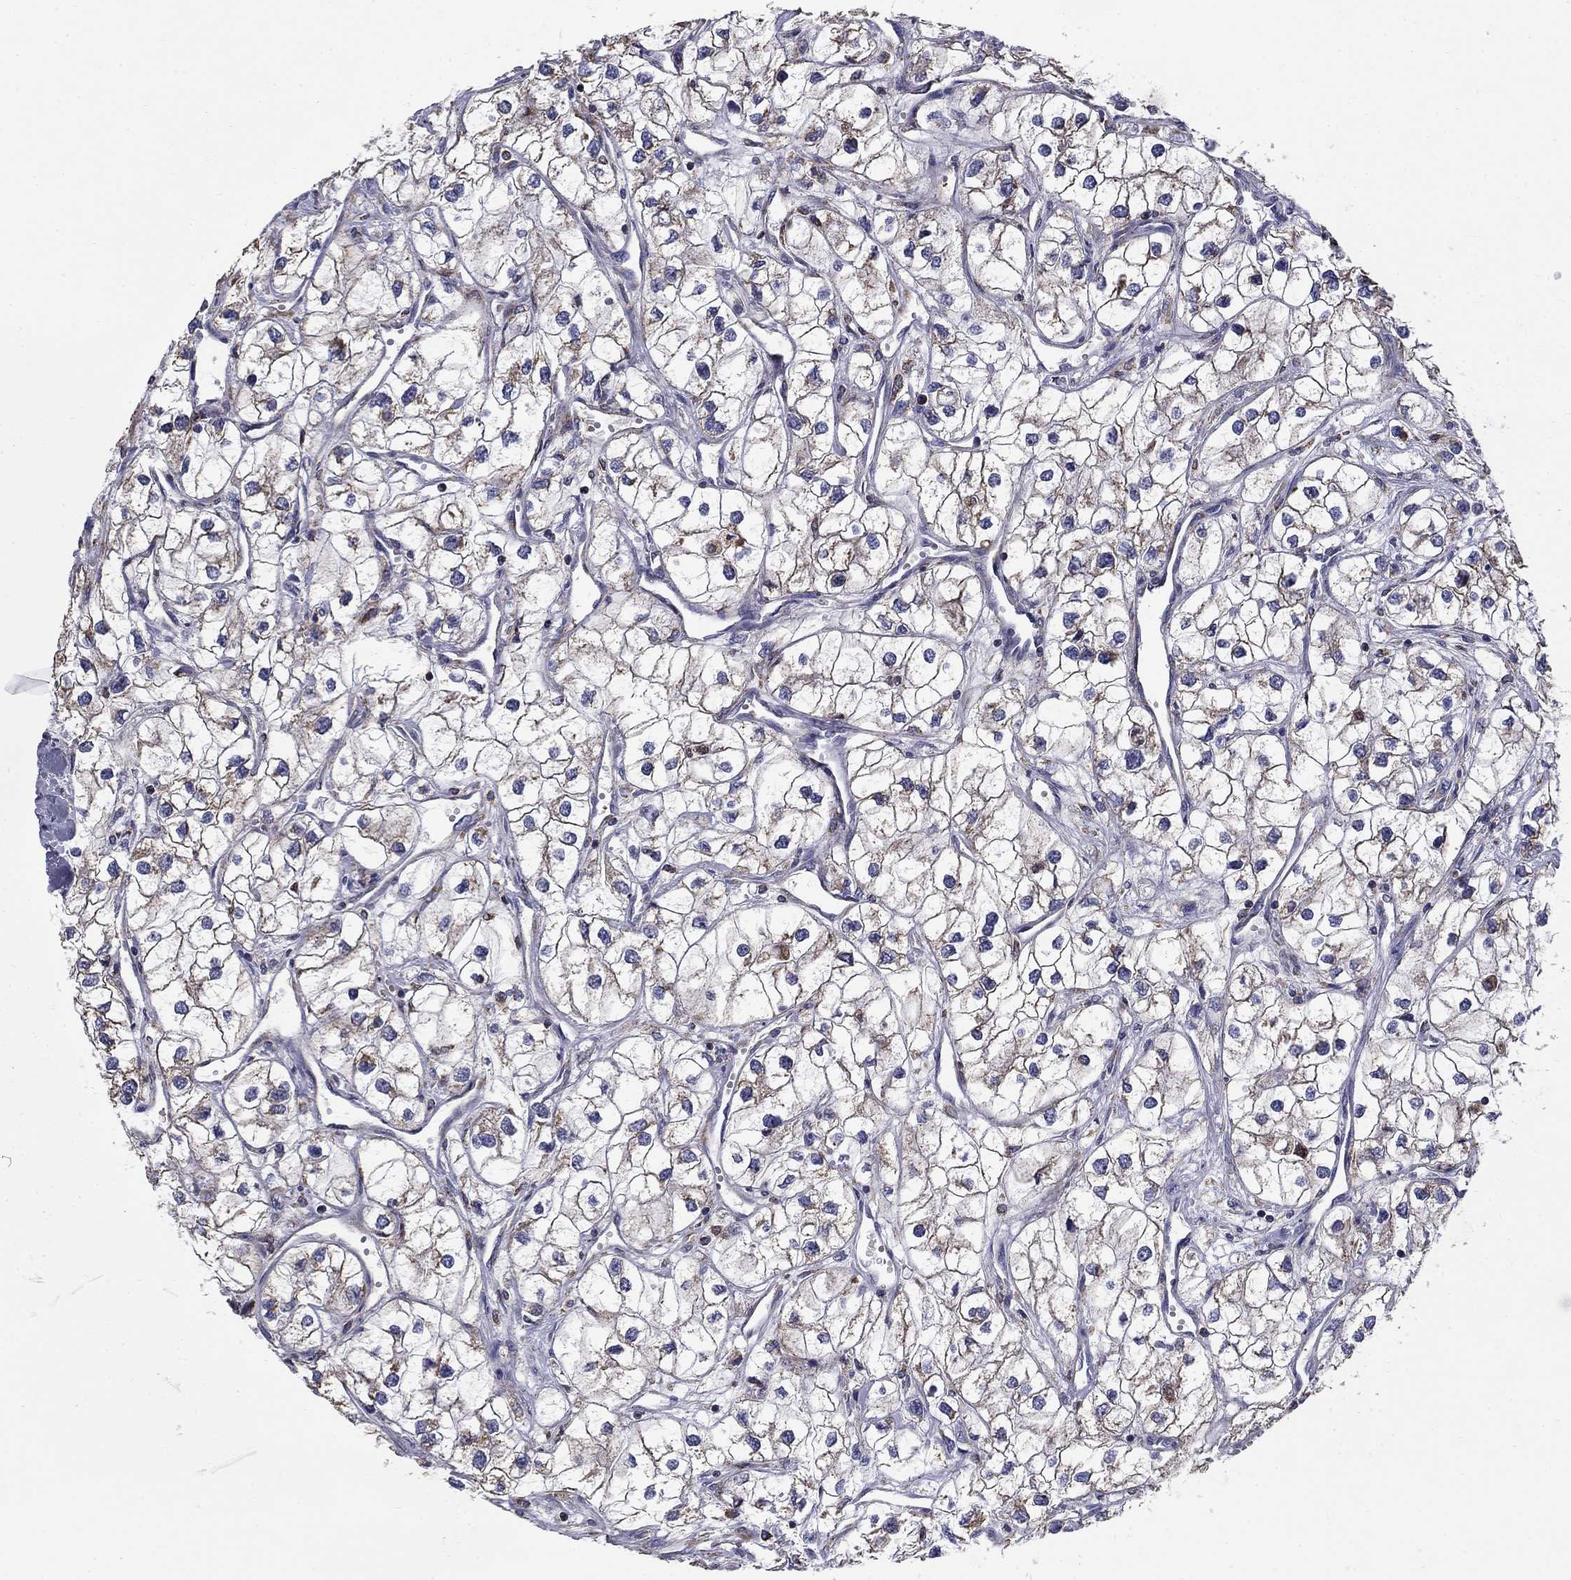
{"staining": {"intensity": "moderate", "quantity": "<25%", "location": "cytoplasmic/membranous"}, "tissue": "renal cancer", "cell_type": "Tumor cells", "image_type": "cancer", "snomed": [{"axis": "morphology", "description": "Adenocarcinoma, NOS"}, {"axis": "topography", "description": "Kidney"}], "caption": "About <25% of tumor cells in adenocarcinoma (renal) demonstrate moderate cytoplasmic/membranous protein staining as visualized by brown immunohistochemical staining.", "gene": "NME5", "patient": {"sex": "male", "age": 59}}